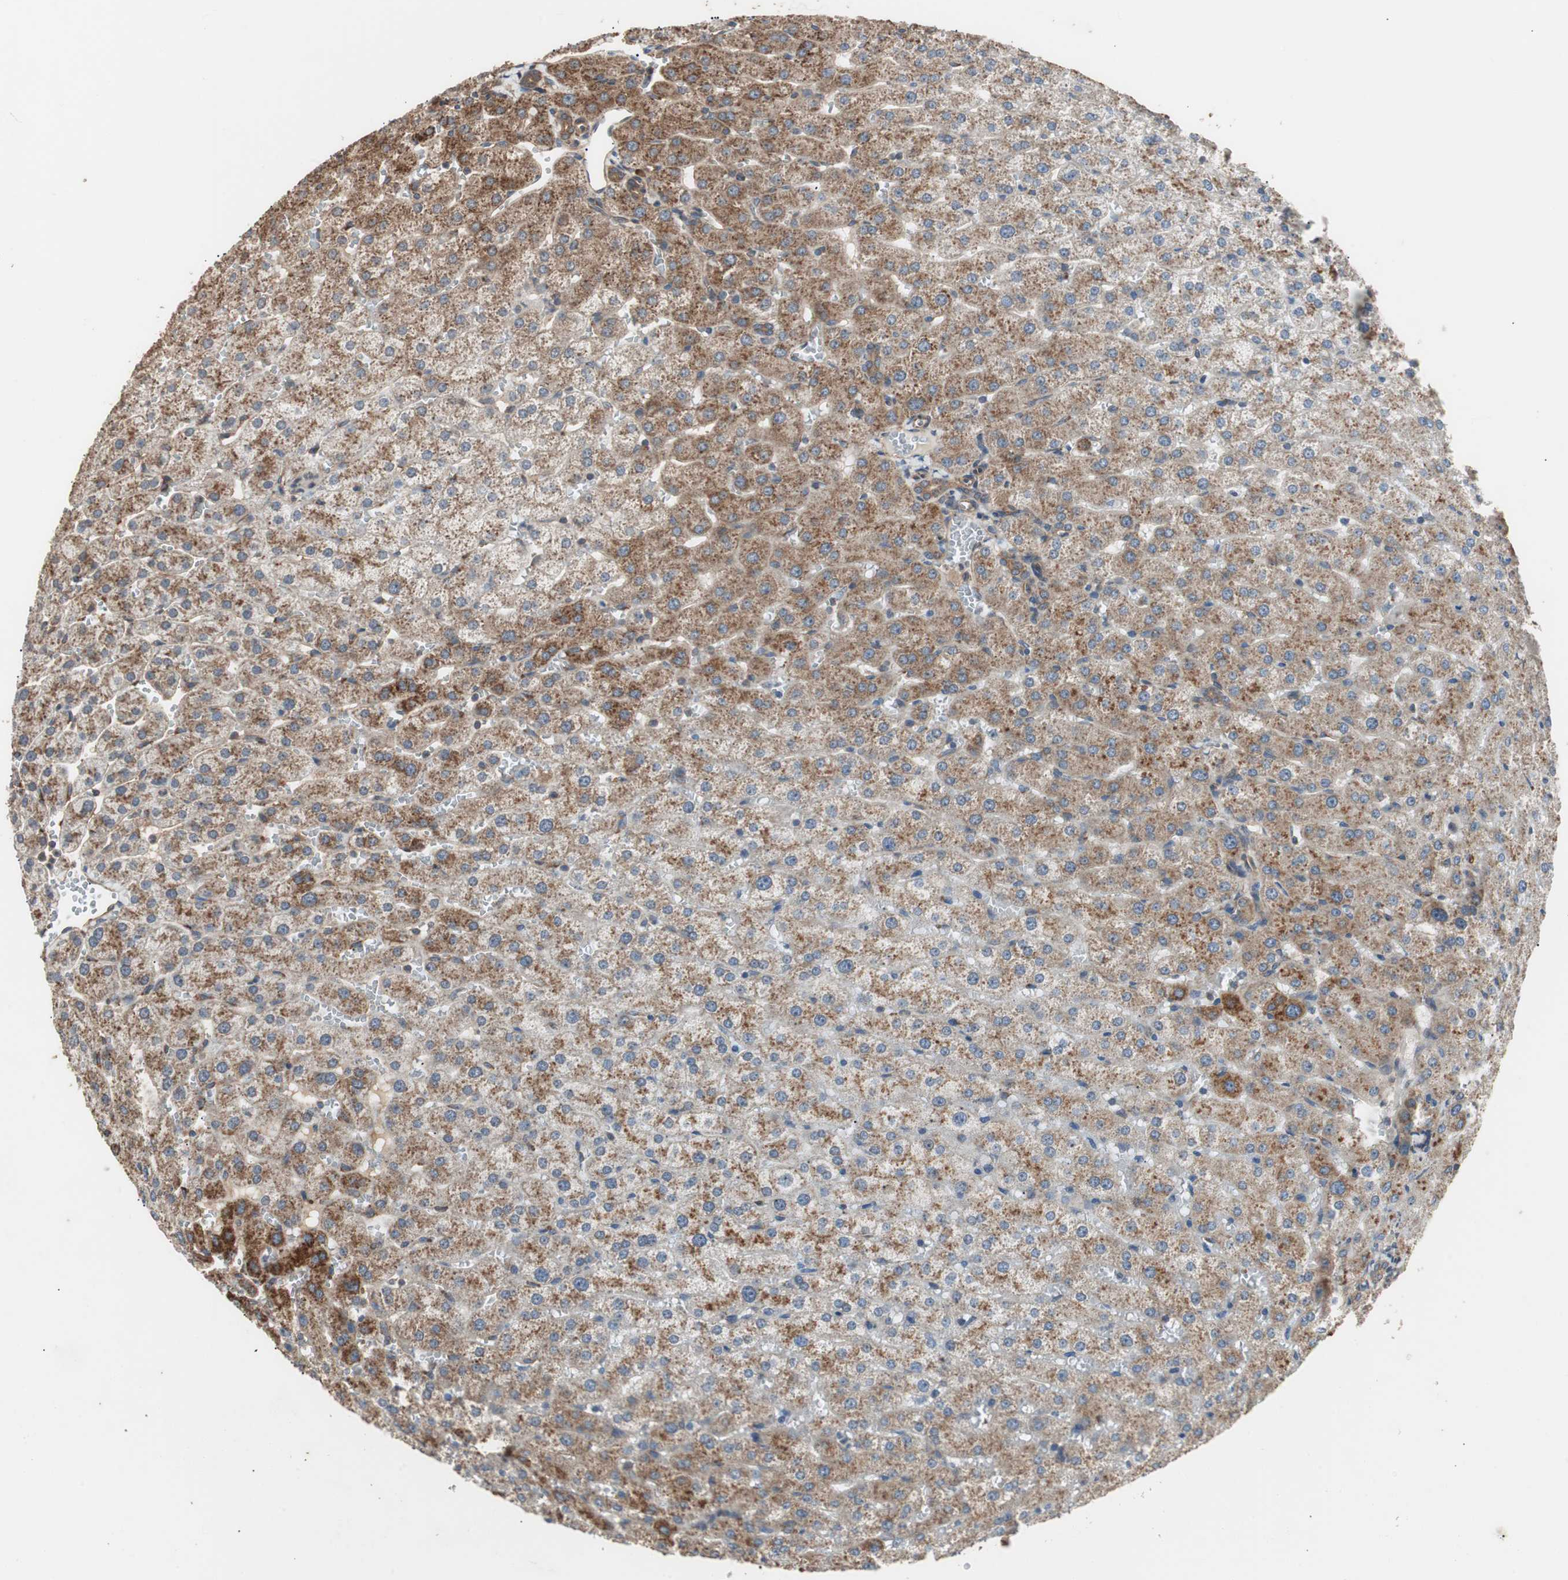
{"staining": {"intensity": "moderate", "quantity": ">75%", "location": "cytoplasmic/membranous"}, "tissue": "liver", "cell_type": "Cholangiocytes", "image_type": "normal", "snomed": [{"axis": "morphology", "description": "Normal tissue, NOS"}, {"axis": "morphology", "description": "Fibrosis, NOS"}, {"axis": "topography", "description": "Liver"}], "caption": "Immunohistochemistry staining of benign liver, which shows medium levels of moderate cytoplasmic/membranous positivity in about >75% of cholangiocytes indicating moderate cytoplasmic/membranous protein positivity. The staining was performed using DAB (brown) for protein detection and nuclei were counterstained in hematoxylin (blue).", "gene": "LZTS1", "patient": {"sex": "female", "age": 29}}